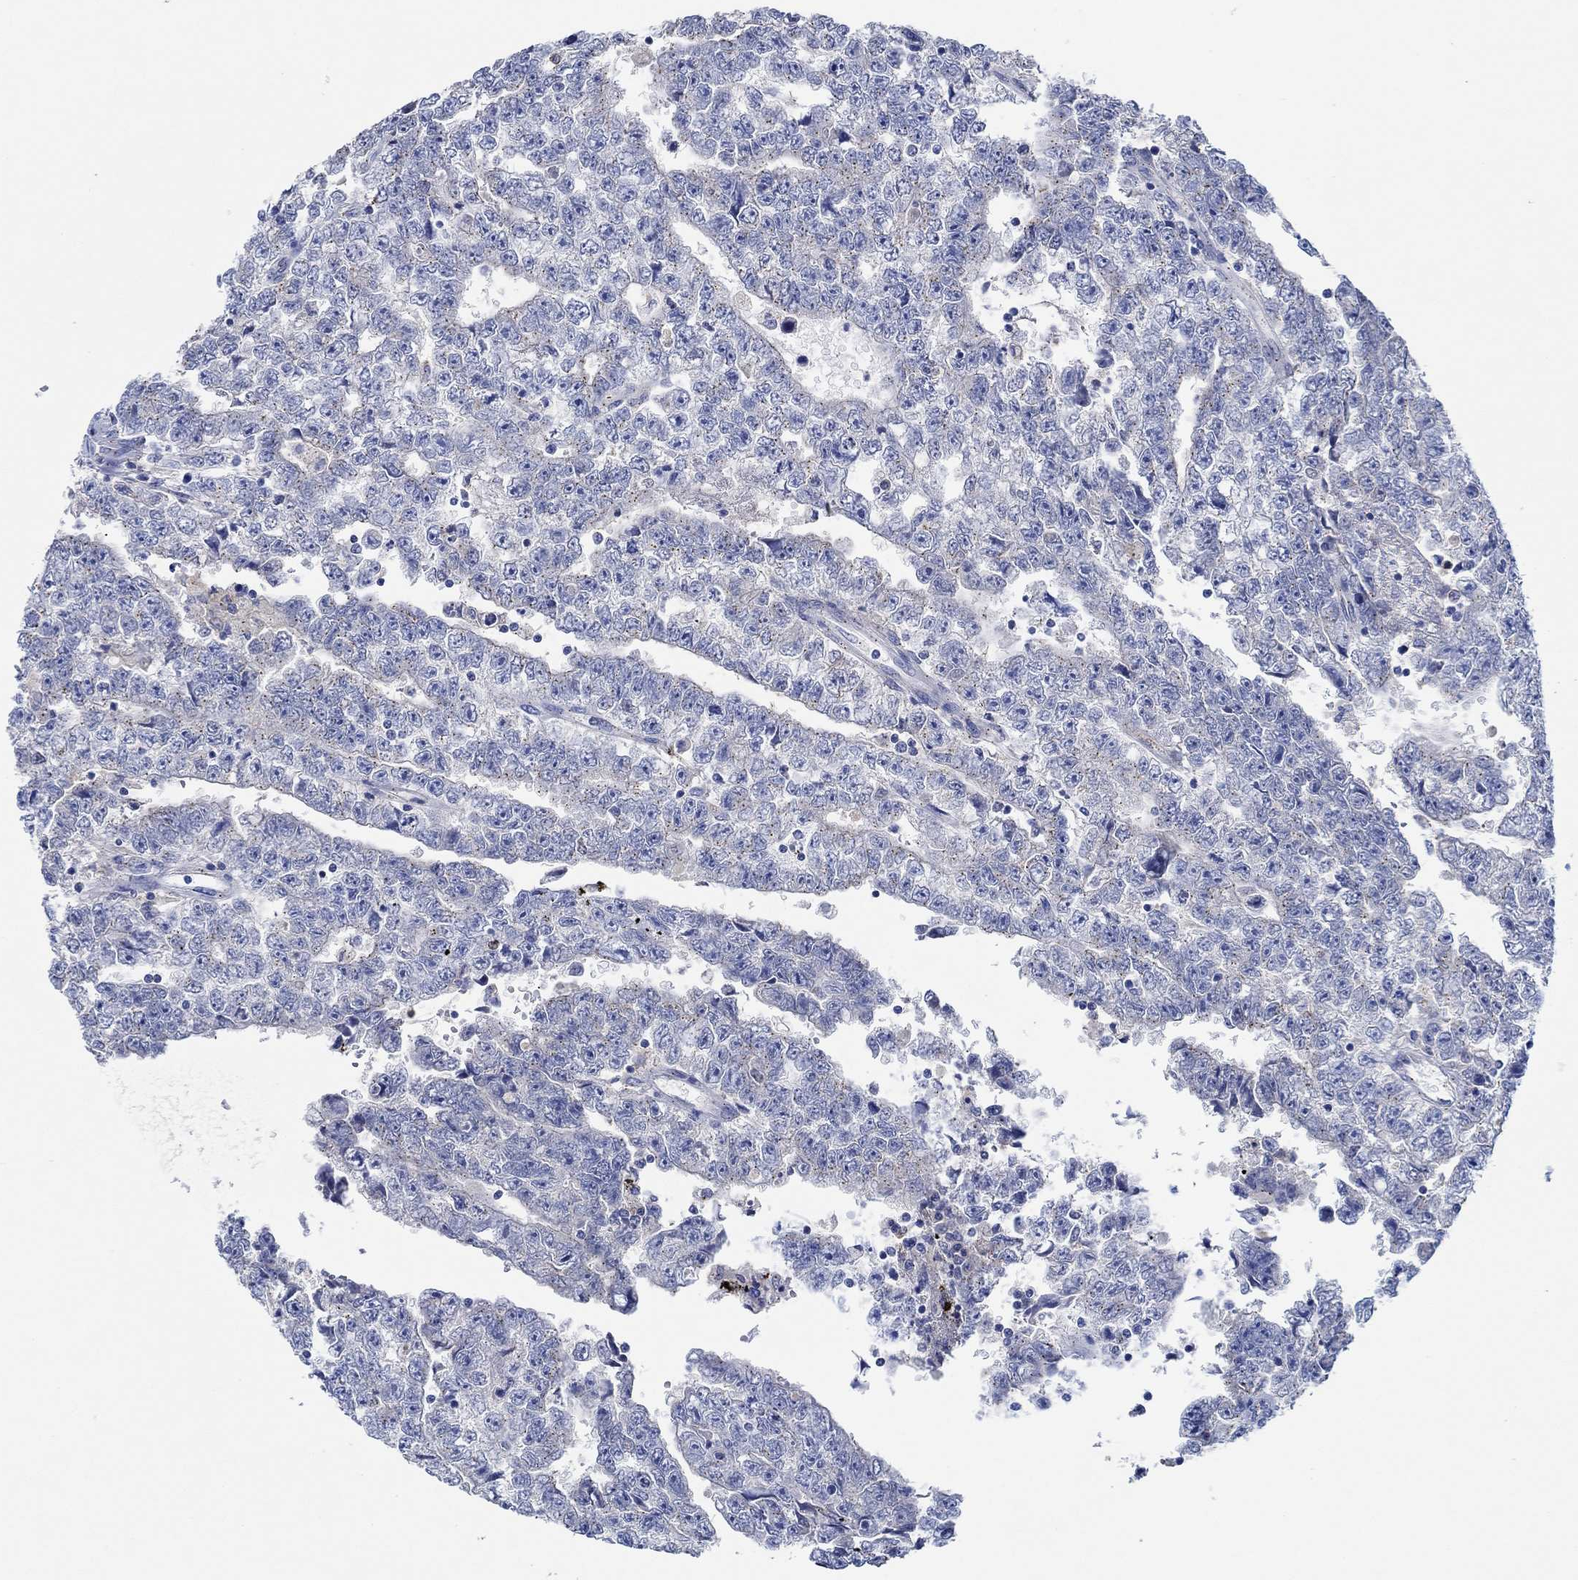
{"staining": {"intensity": "negative", "quantity": "none", "location": "none"}, "tissue": "testis cancer", "cell_type": "Tumor cells", "image_type": "cancer", "snomed": [{"axis": "morphology", "description": "Carcinoma, Embryonal, NOS"}, {"axis": "topography", "description": "Testis"}], "caption": "IHC histopathology image of neoplastic tissue: testis embryonal carcinoma stained with DAB (3,3'-diaminobenzidine) shows no significant protein positivity in tumor cells. Nuclei are stained in blue.", "gene": "CPM", "patient": {"sex": "male", "age": 25}}